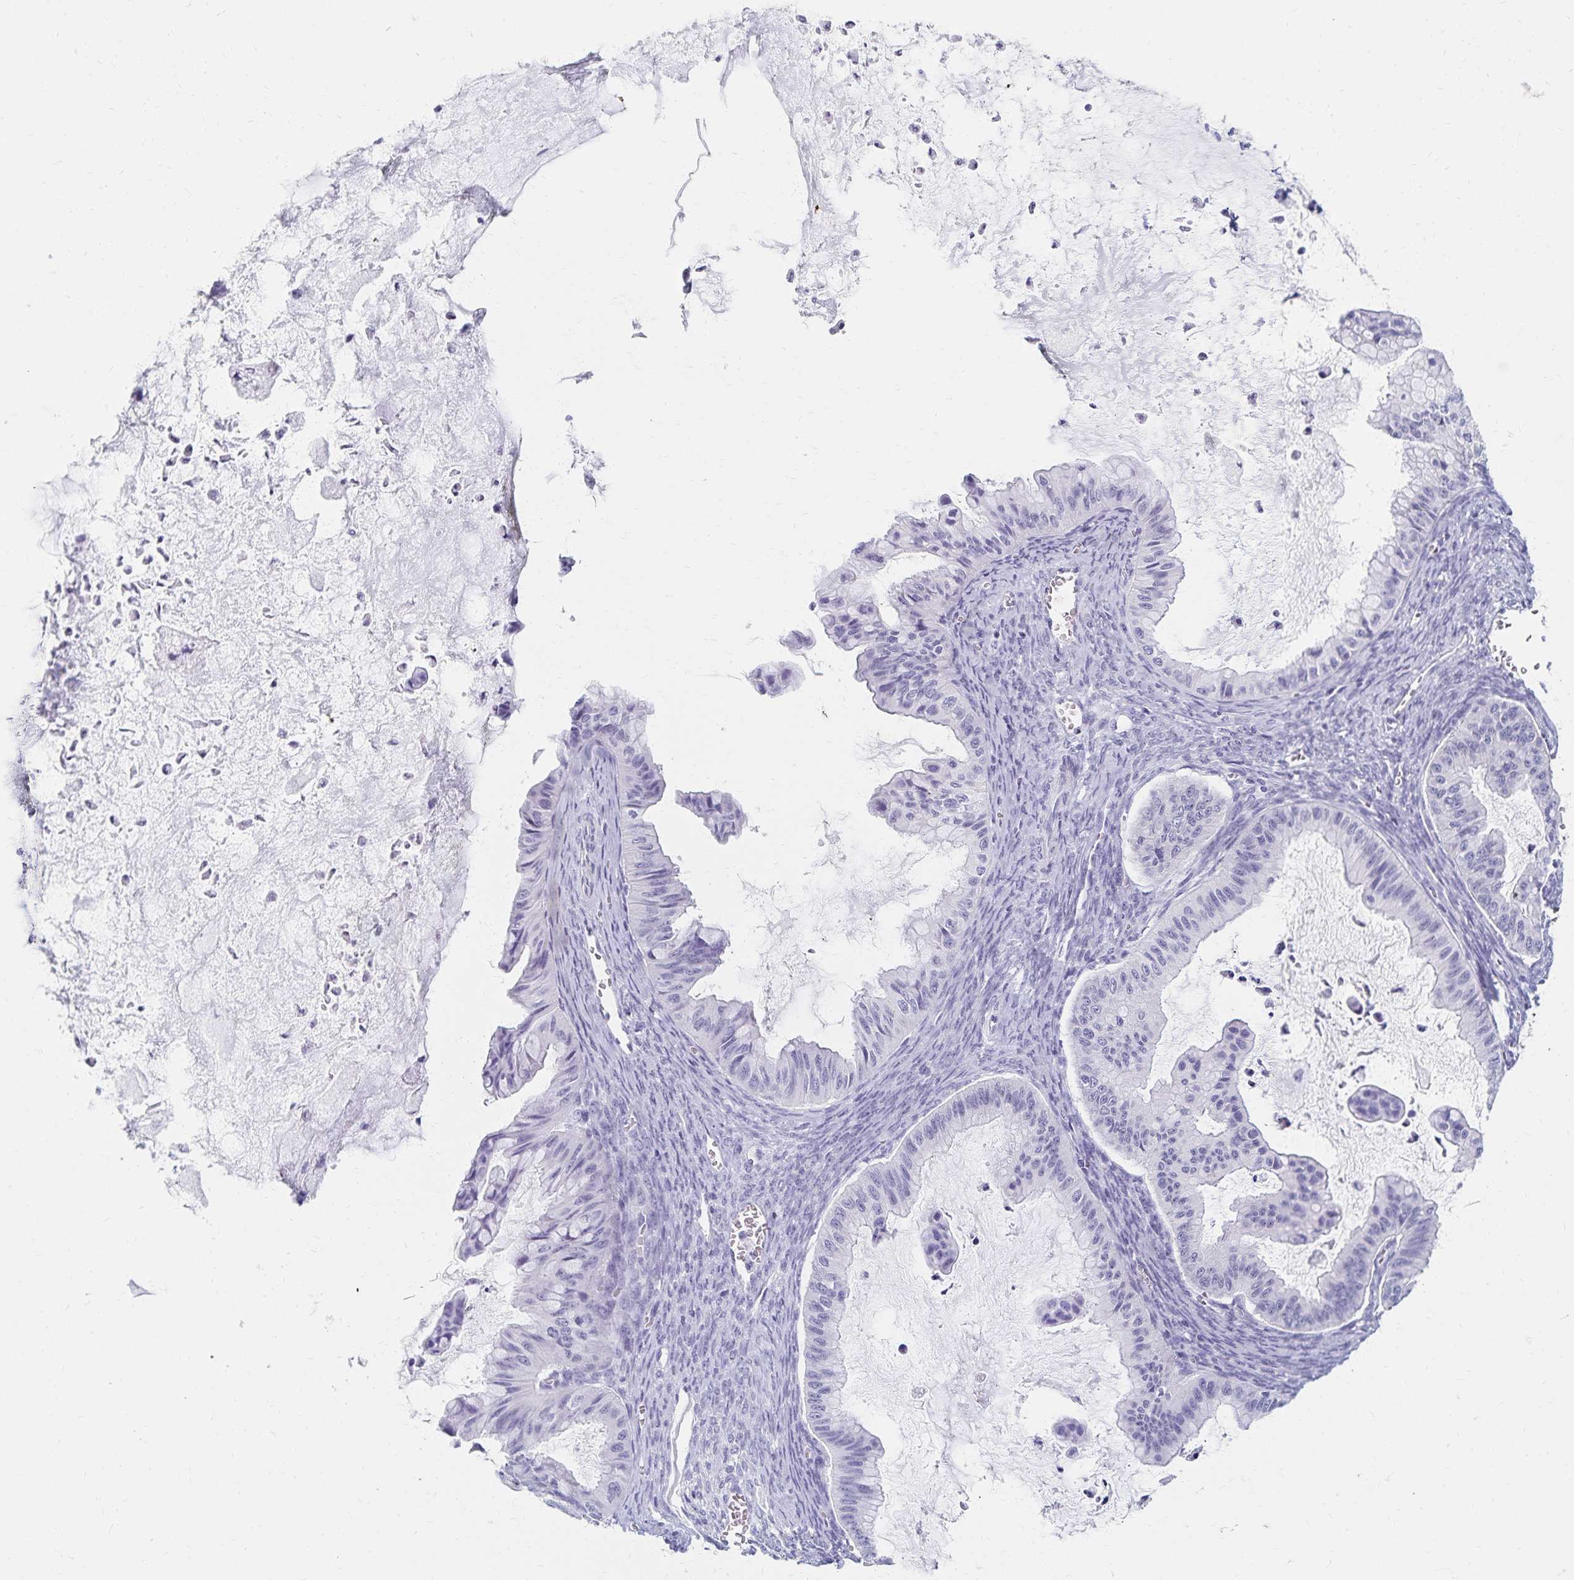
{"staining": {"intensity": "negative", "quantity": "none", "location": "none"}, "tissue": "ovarian cancer", "cell_type": "Tumor cells", "image_type": "cancer", "snomed": [{"axis": "morphology", "description": "Cystadenocarcinoma, mucinous, NOS"}, {"axis": "topography", "description": "Ovary"}], "caption": "Tumor cells are negative for brown protein staining in mucinous cystadenocarcinoma (ovarian). (DAB immunohistochemistry (IHC) visualized using brightfield microscopy, high magnification).", "gene": "C2orf50", "patient": {"sex": "female", "age": 72}}